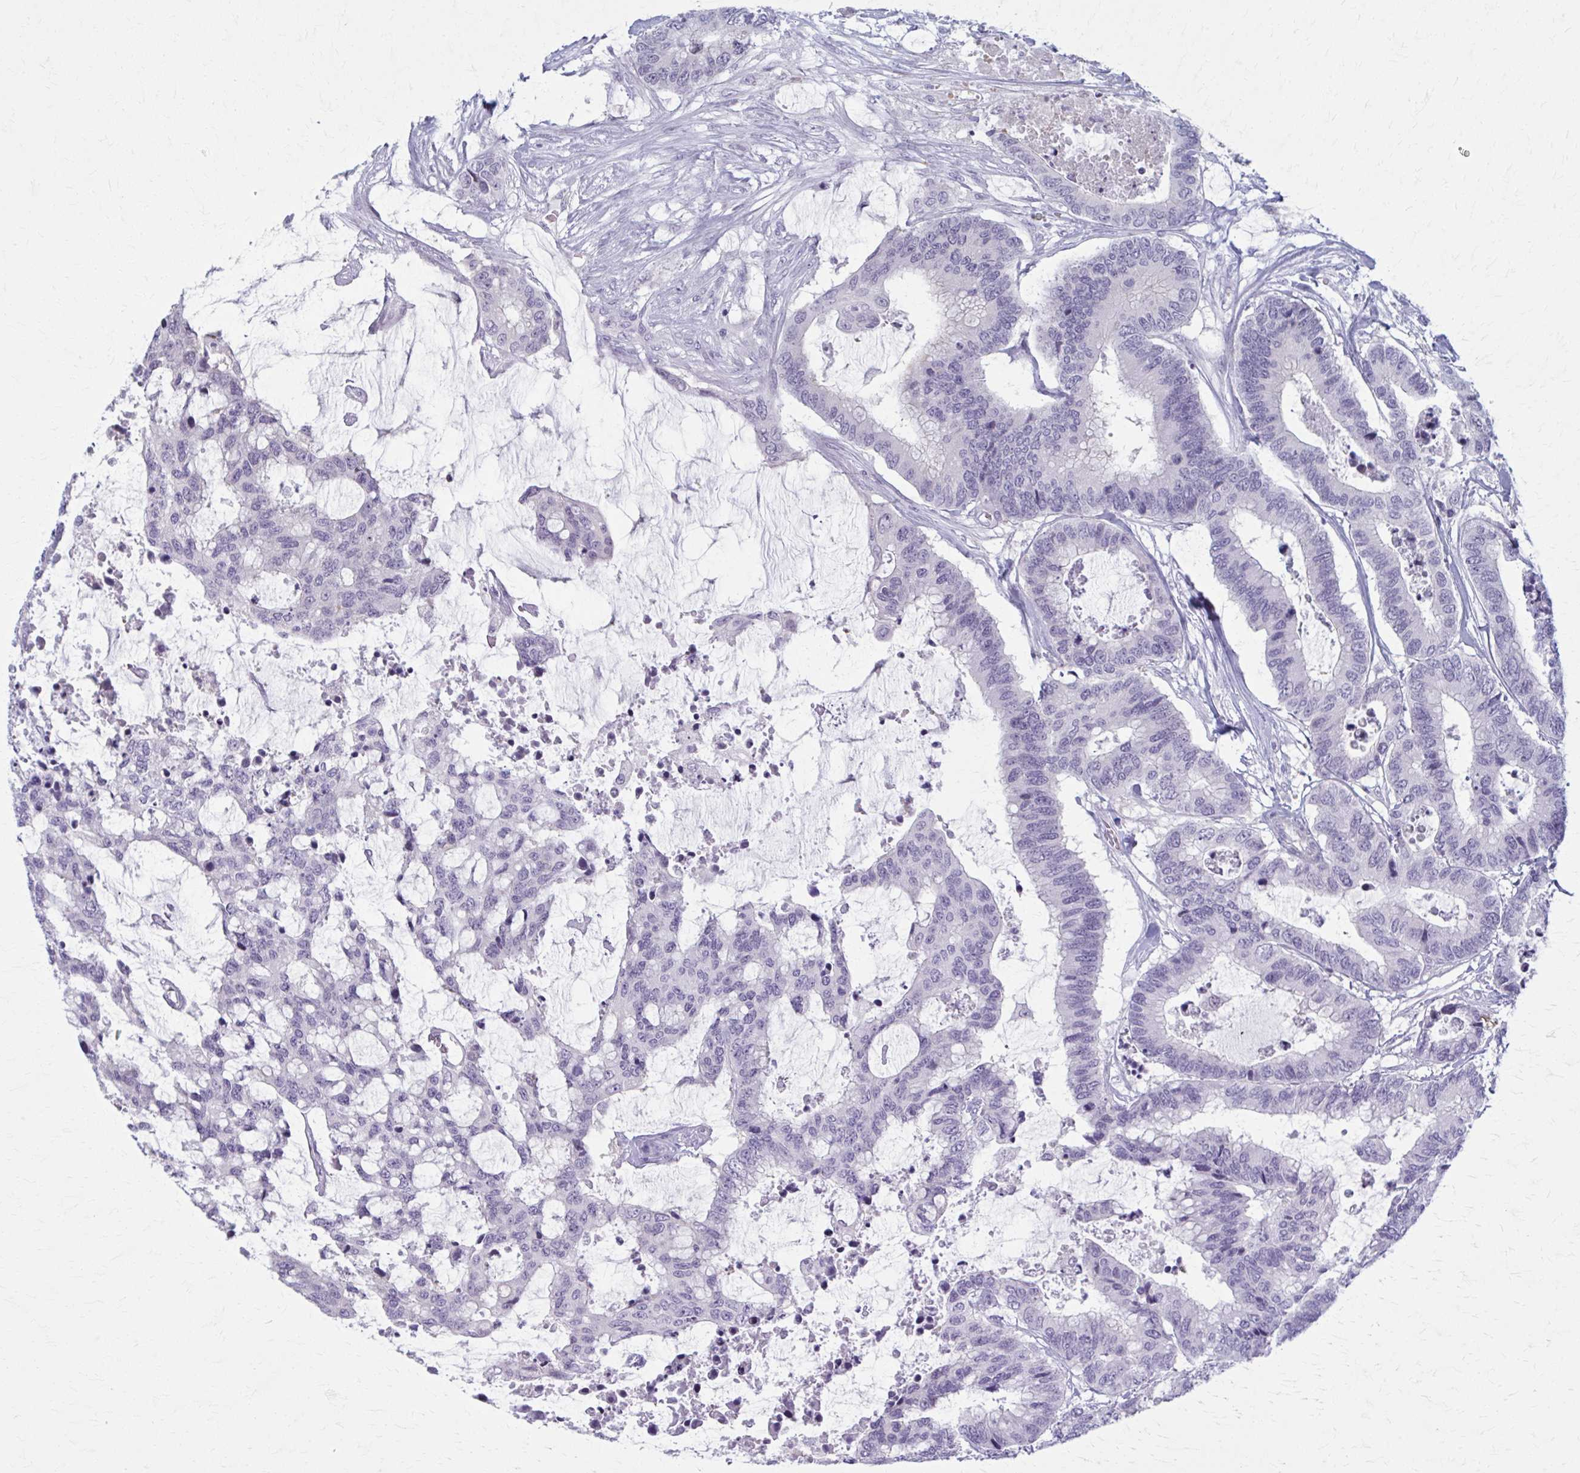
{"staining": {"intensity": "negative", "quantity": "none", "location": "none"}, "tissue": "colorectal cancer", "cell_type": "Tumor cells", "image_type": "cancer", "snomed": [{"axis": "morphology", "description": "Adenocarcinoma, NOS"}, {"axis": "topography", "description": "Rectum"}], "caption": "Tumor cells show no significant protein expression in colorectal cancer (adenocarcinoma). (DAB immunohistochemistry visualized using brightfield microscopy, high magnification).", "gene": "CD38", "patient": {"sex": "female", "age": 59}}